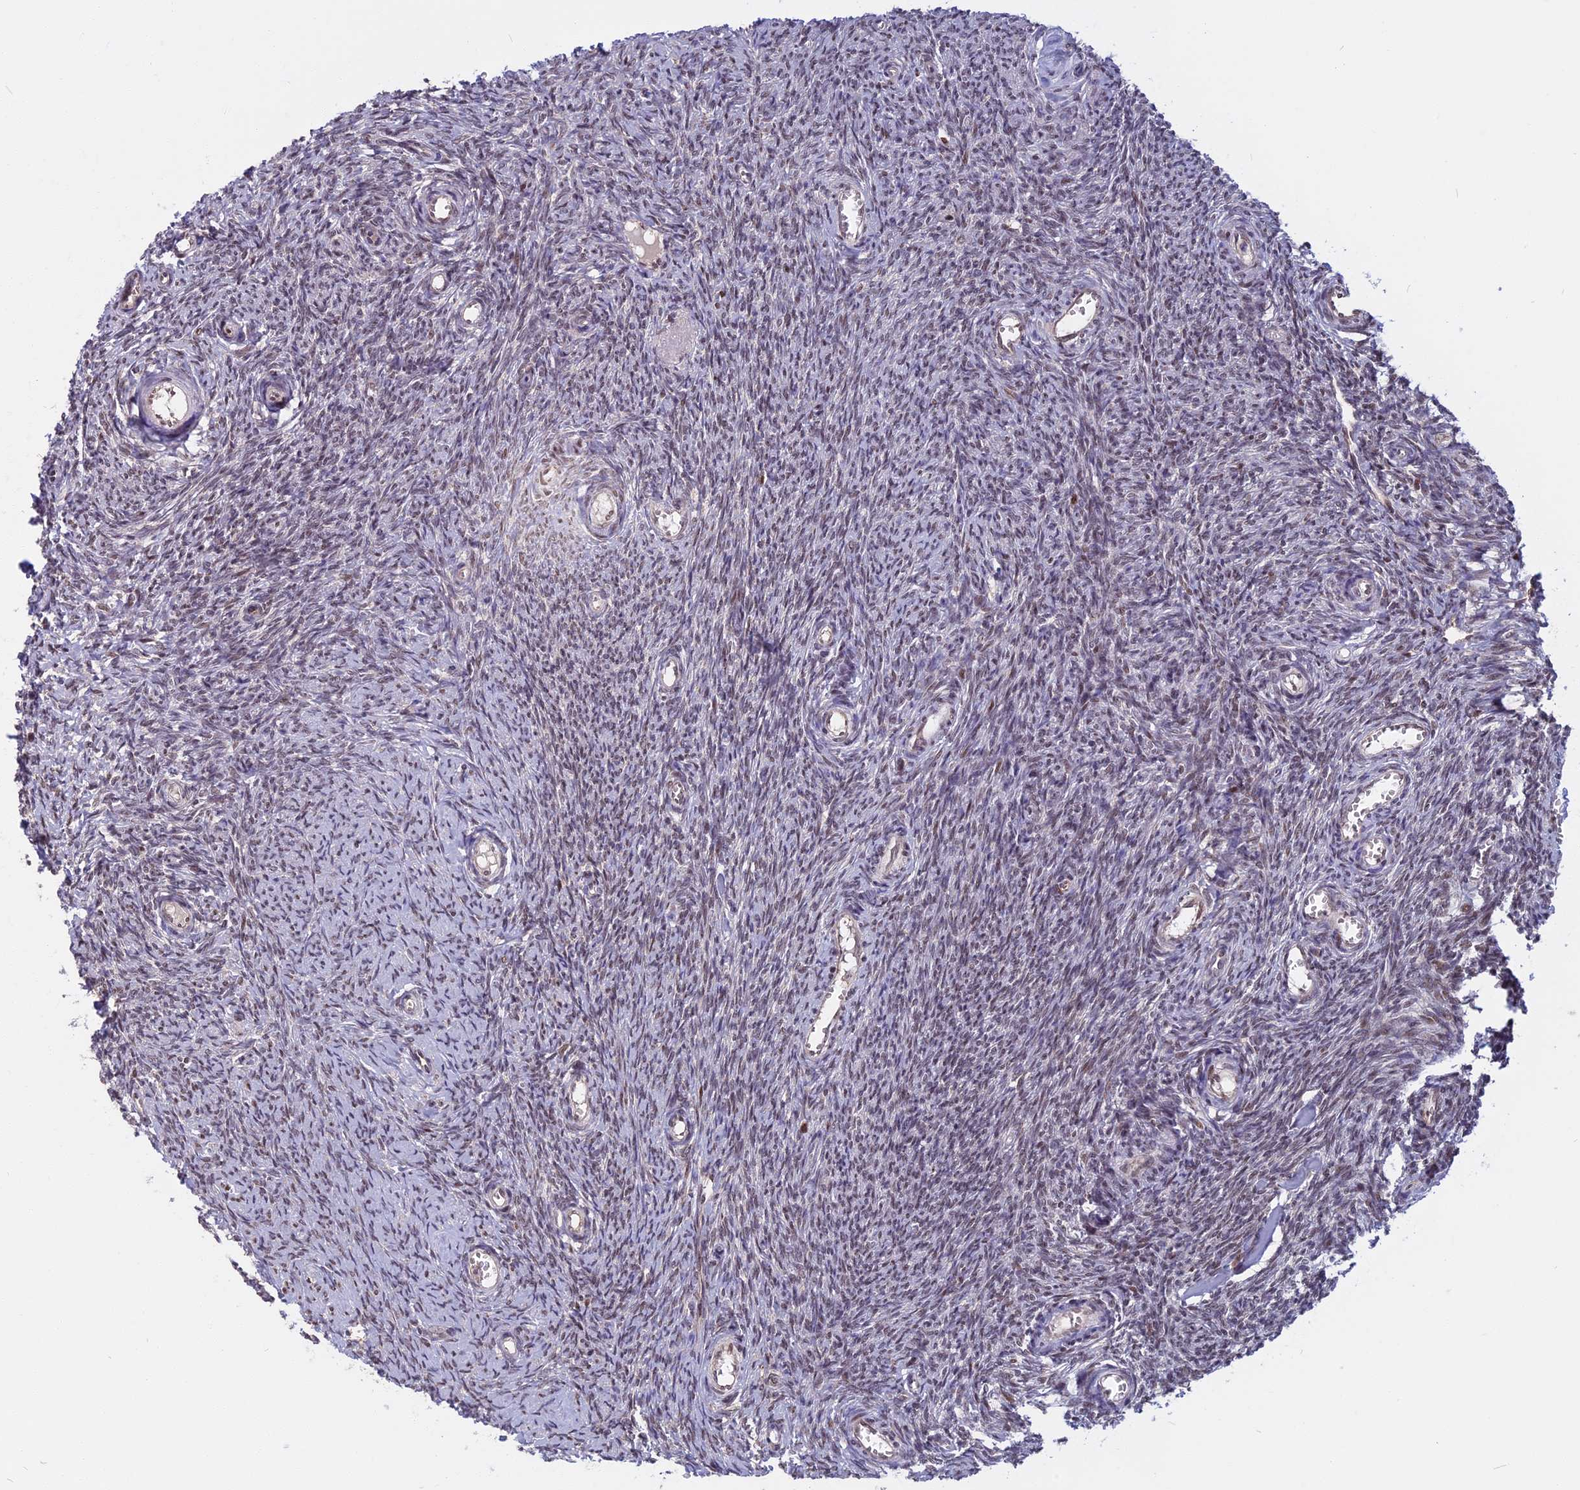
{"staining": {"intensity": "strong", "quantity": ">75%", "location": "cytoplasmic/membranous,nuclear"}, "tissue": "ovary", "cell_type": "Follicle cells", "image_type": "normal", "snomed": [{"axis": "morphology", "description": "Normal tissue, NOS"}, {"axis": "topography", "description": "Ovary"}], "caption": "Protein expression analysis of benign human ovary reveals strong cytoplasmic/membranous,nuclear positivity in about >75% of follicle cells.", "gene": "CCDC113", "patient": {"sex": "female", "age": 44}}